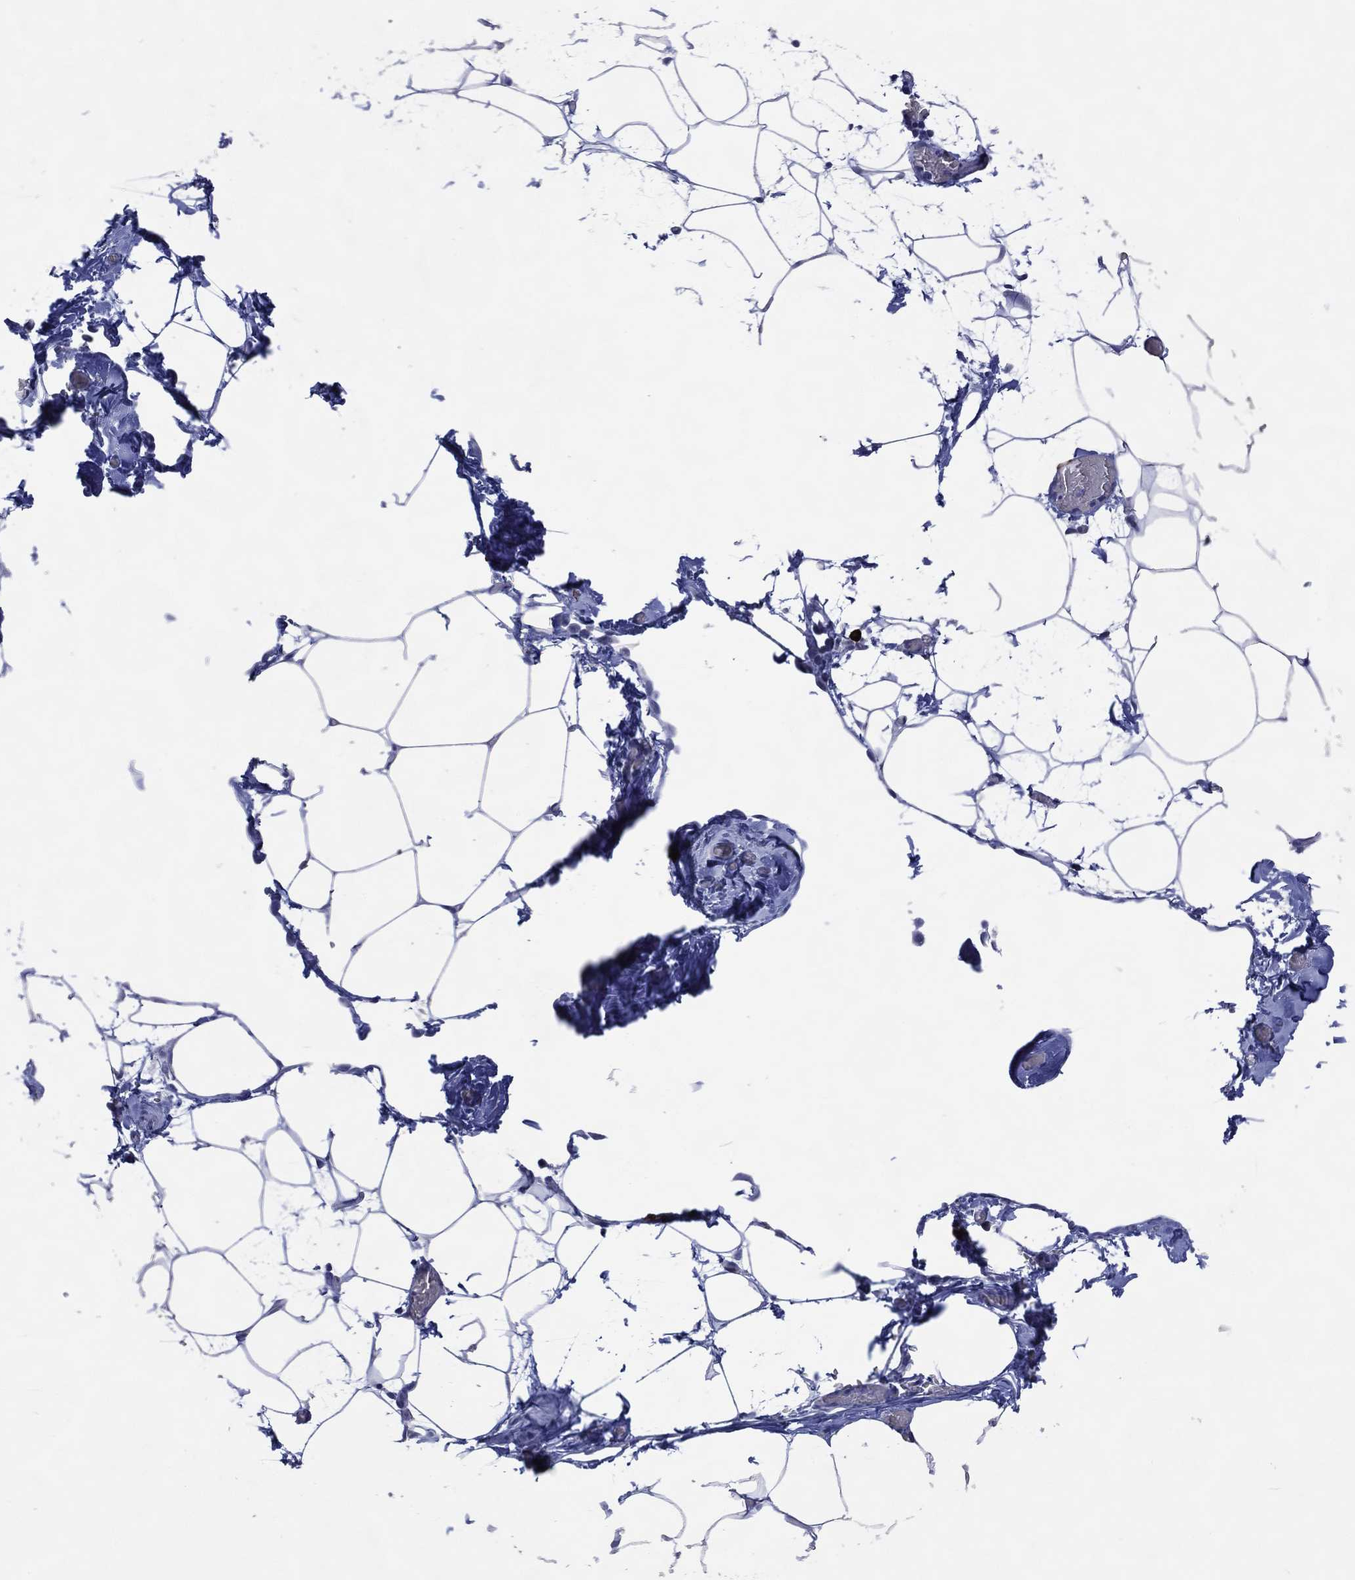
{"staining": {"intensity": "negative", "quantity": "none", "location": "none"}, "tissue": "adipose tissue", "cell_type": "Adipocytes", "image_type": "normal", "snomed": [{"axis": "morphology", "description": "Normal tissue, NOS"}, {"axis": "topography", "description": "Adipose tissue"}], "caption": "Immunohistochemistry (IHC) histopathology image of benign human adipose tissue stained for a protein (brown), which displays no staining in adipocytes.", "gene": "USP26", "patient": {"sex": "male", "age": 57}}